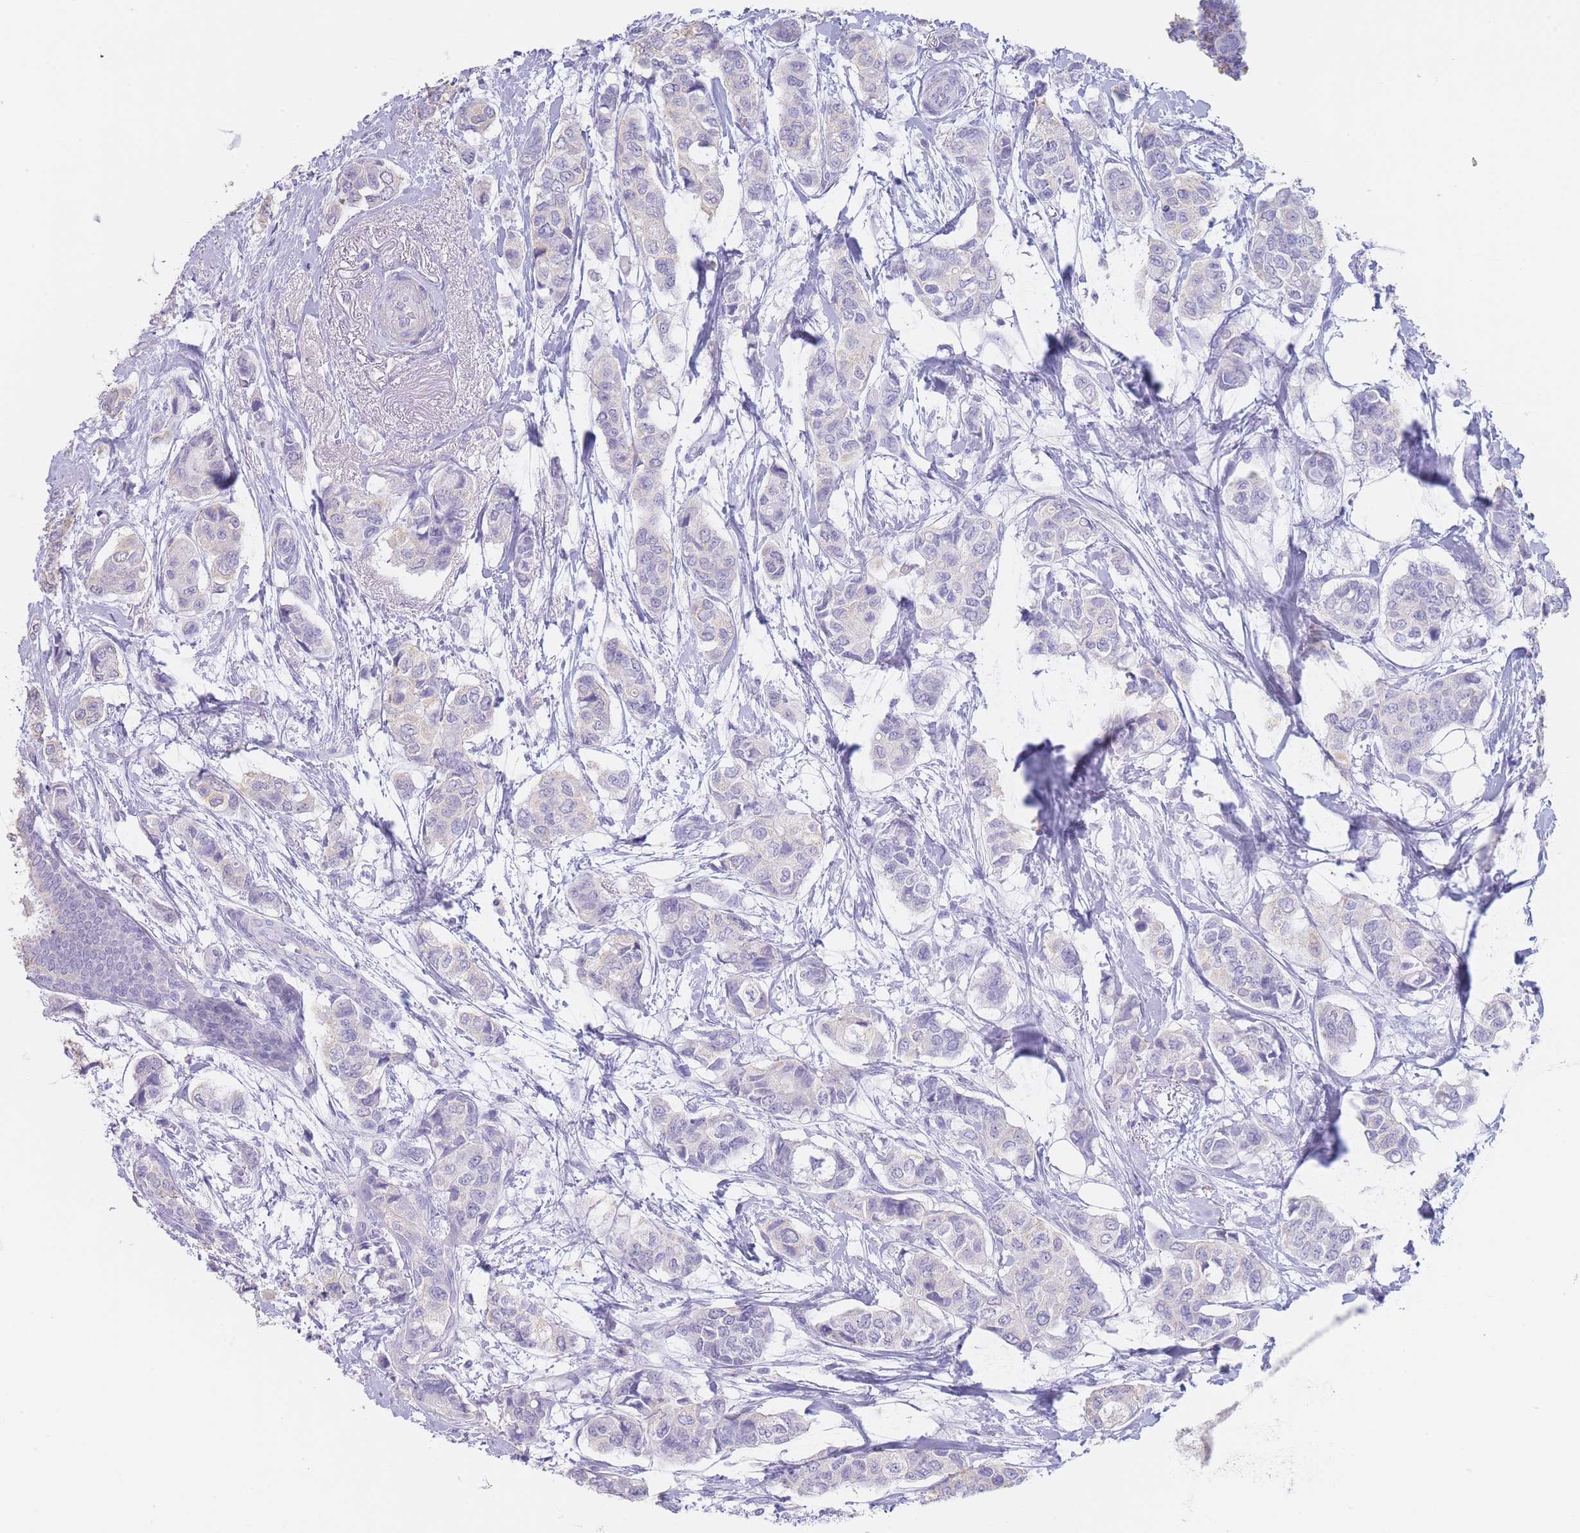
{"staining": {"intensity": "negative", "quantity": "none", "location": "none"}, "tissue": "breast cancer", "cell_type": "Tumor cells", "image_type": "cancer", "snomed": [{"axis": "morphology", "description": "Lobular carcinoma"}, {"axis": "topography", "description": "Breast"}], "caption": "An image of breast cancer stained for a protein shows no brown staining in tumor cells.", "gene": "CD37", "patient": {"sex": "female", "age": 51}}